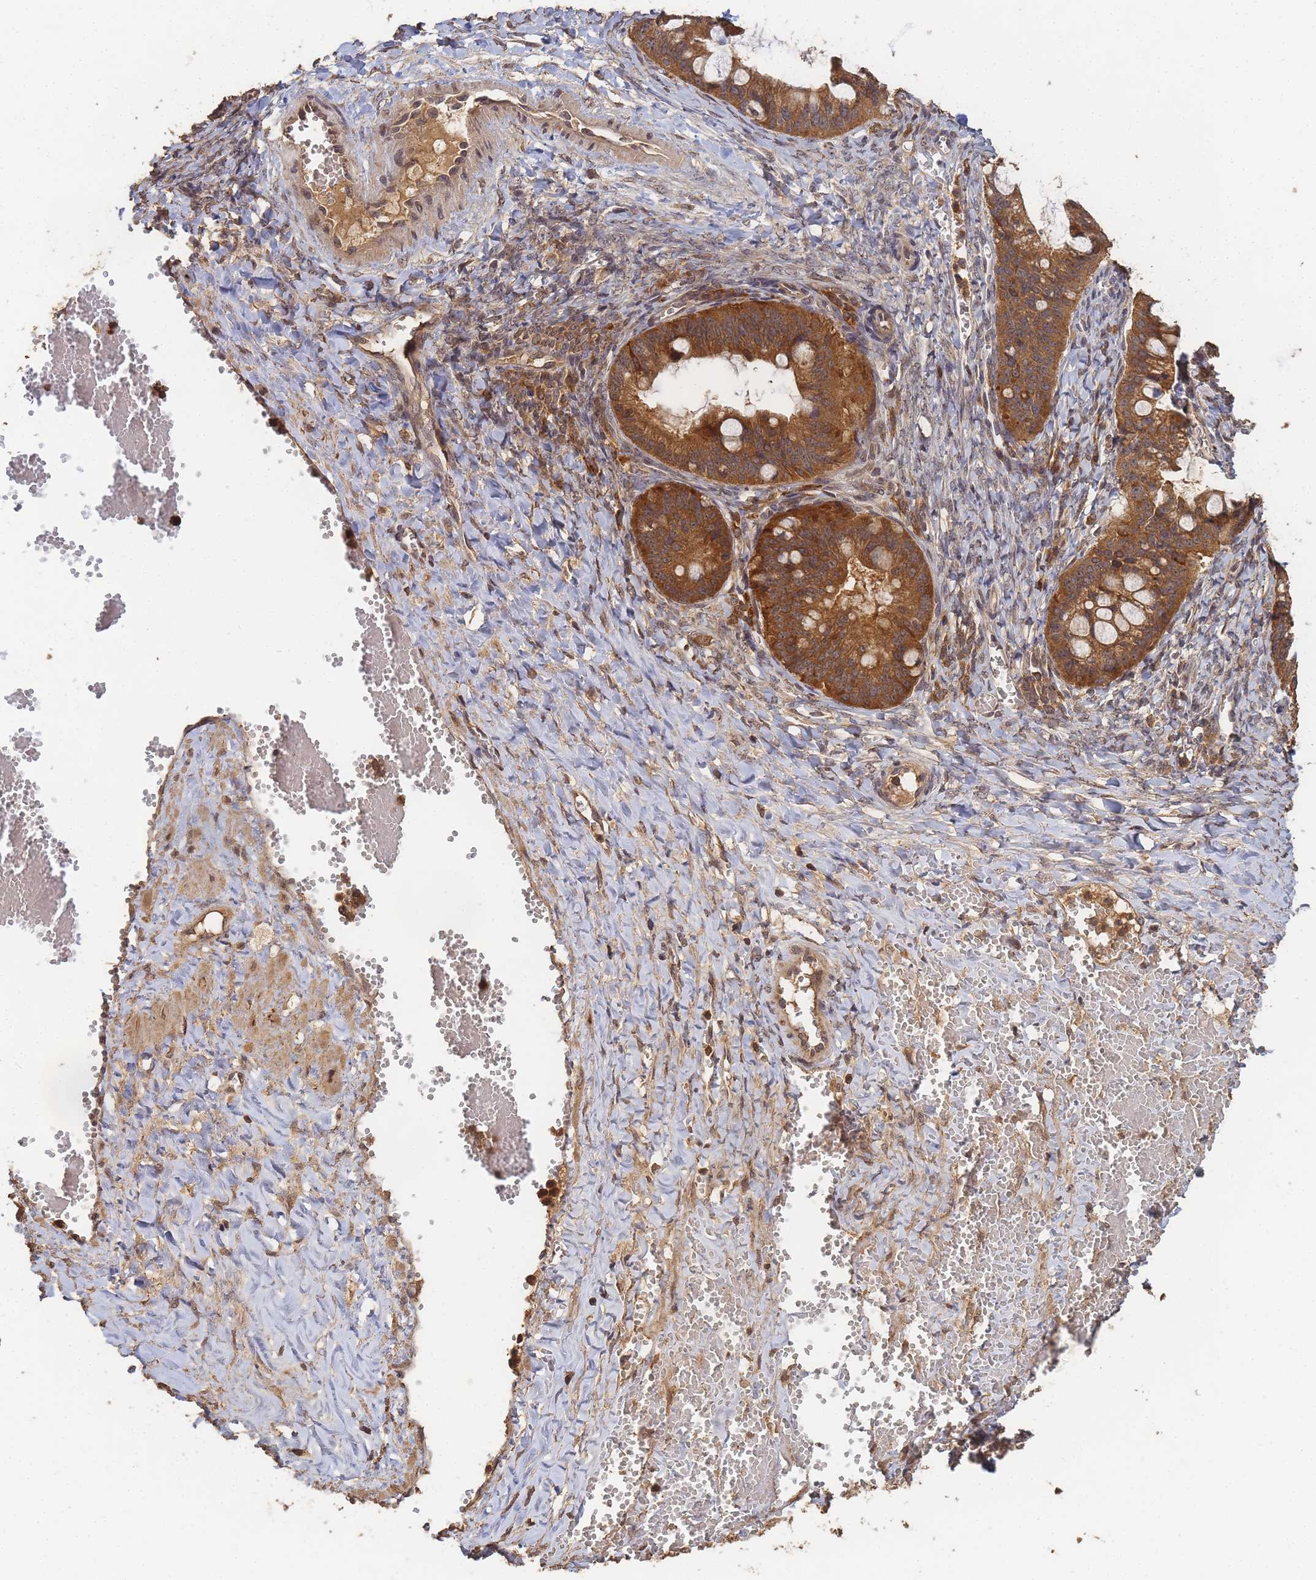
{"staining": {"intensity": "strong", "quantity": ">75%", "location": "cytoplasmic/membranous"}, "tissue": "ovarian cancer", "cell_type": "Tumor cells", "image_type": "cancer", "snomed": [{"axis": "morphology", "description": "Cystadenocarcinoma, mucinous, NOS"}, {"axis": "topography", "description": "Ovary"}], "caption": "Ovarian cancer stained with a protein marker shows strong staining in tumor cells.", "gene": "ALKBH1", "patient": {"sex": "female", "age": 73}}